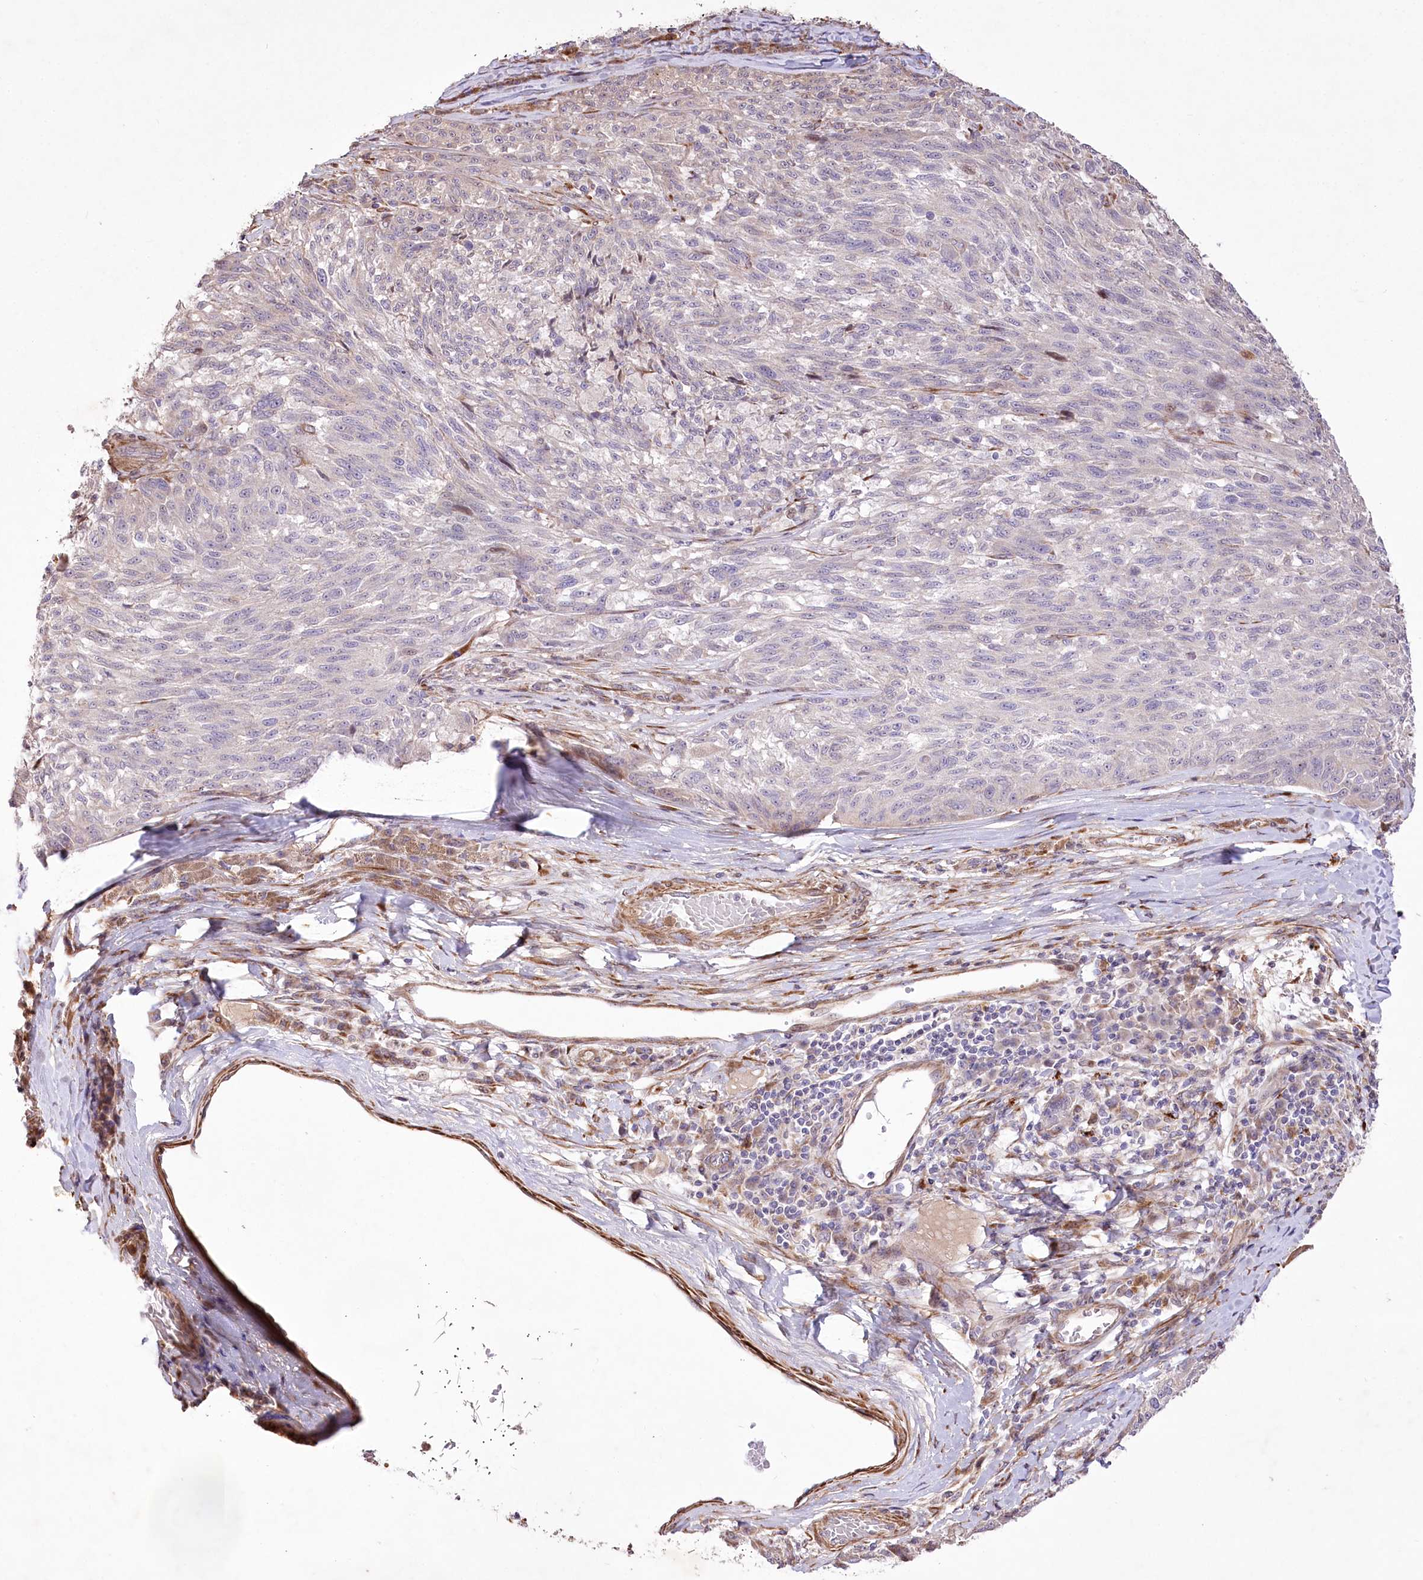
{"staining": {"intensity": "negative", "quantity": "none", "location": "none"}, "tissue": "melanoma", "cell_type": "Tumor cells", "image_type": "cancer", "snomed": [{"axis": "morphology", "description": "Malignant melanoma, NOS"}, {"axis": "topography", "description": "Skin"}], "caption": "IHC of human melanoma demonstrates no positivity in tumor cells.", "gene": "RNF24", "patient": {"sex": "male", "age": 53}}